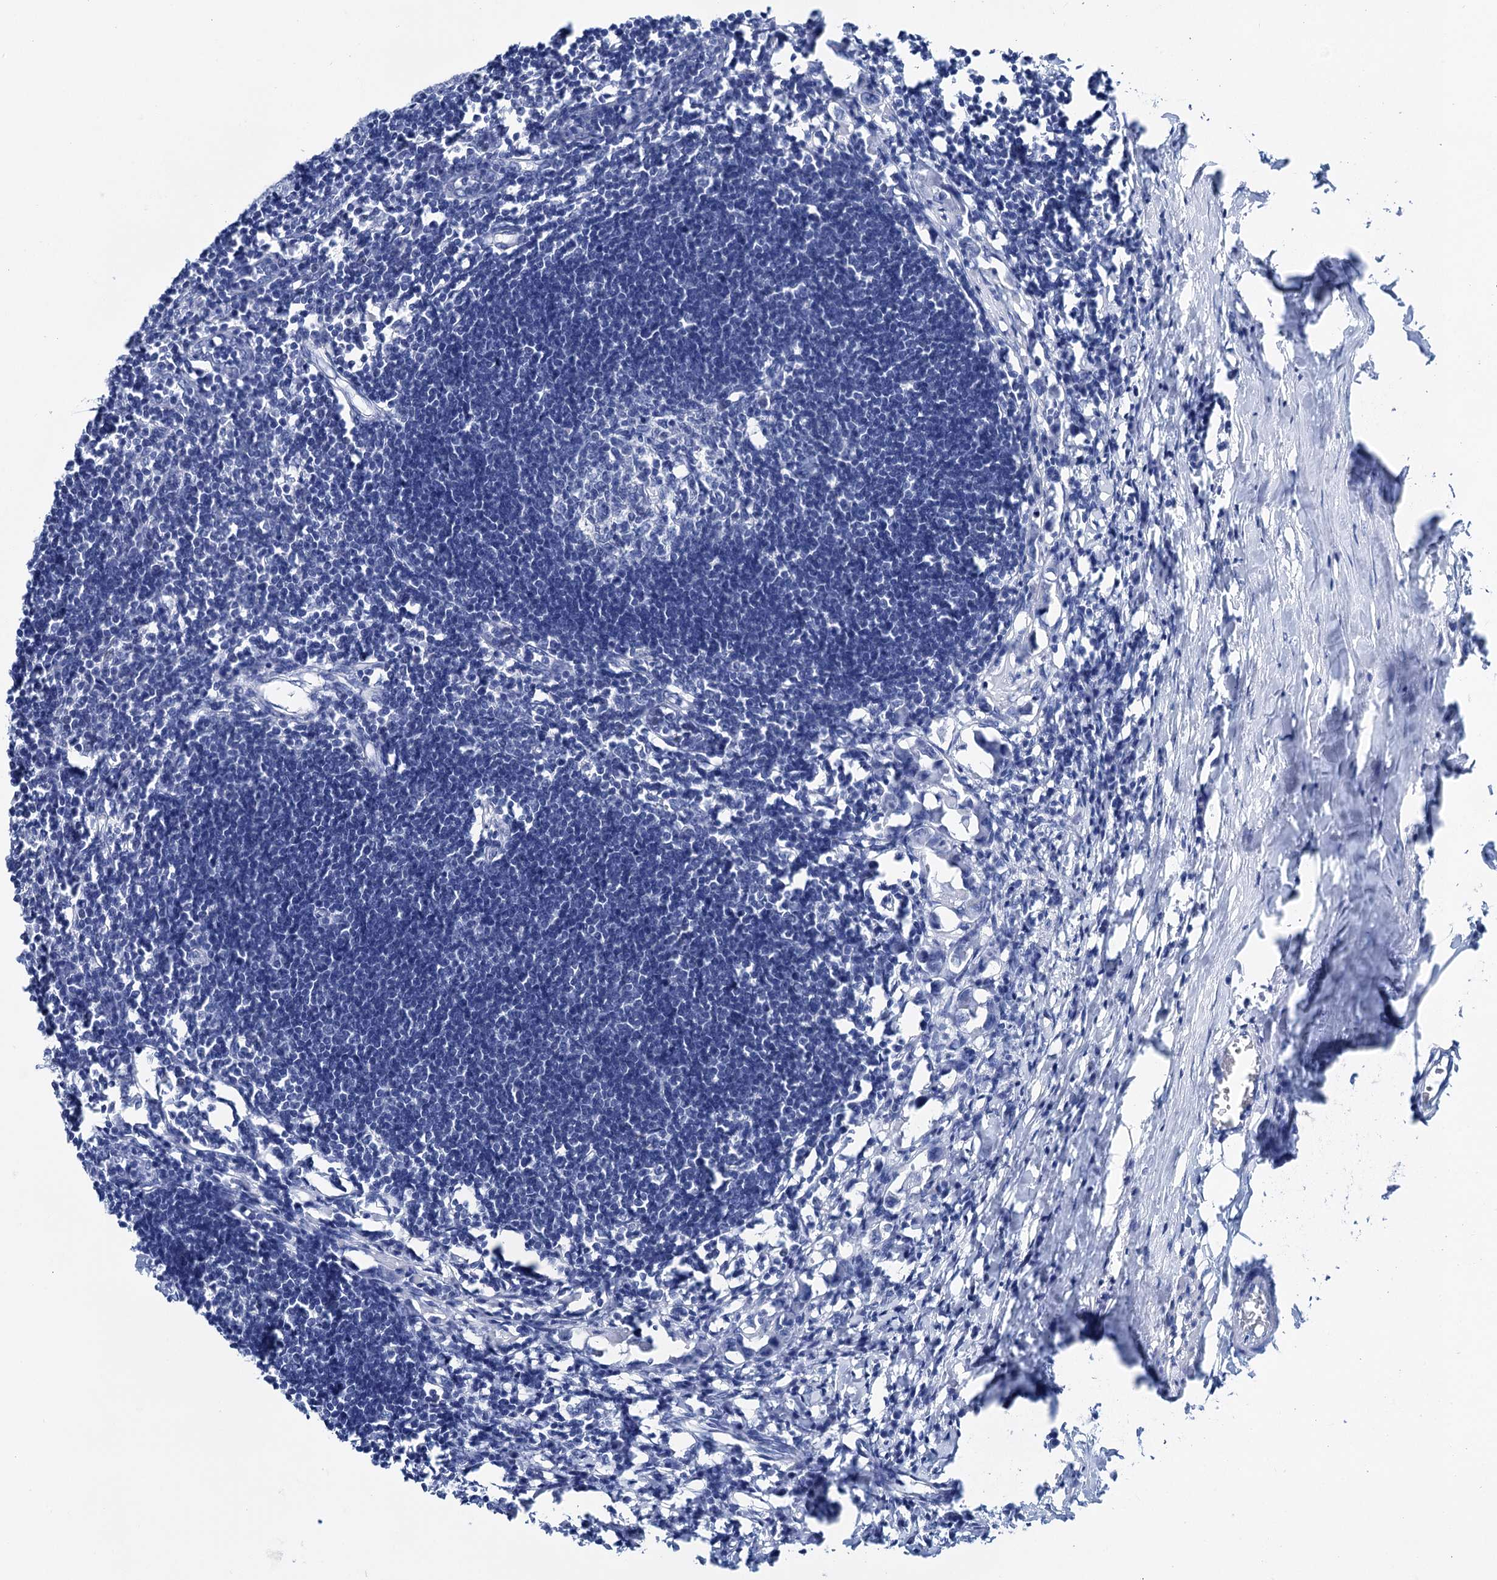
{"staining": {"intensity": "negative", "quantity": "none", "location": "none"}, "tissue": "lymph node", "cell_type": "Germinal center cells", "image_type": "normal", "snomed": [{"axis": "morphology", "description": "Normal tissue, NOS"}, {"axis": "morphology", "description": "Malignant melanoma, Metastatic site"}, {"axis": "topography", "description": "Lymph node"}], "caption": "DAB immunohistochemical staining of benign lymph node reveals no significant staining in germinal center cells.", "gene": "BRINP1", "patient": {"sex": "male", "age": 41}}